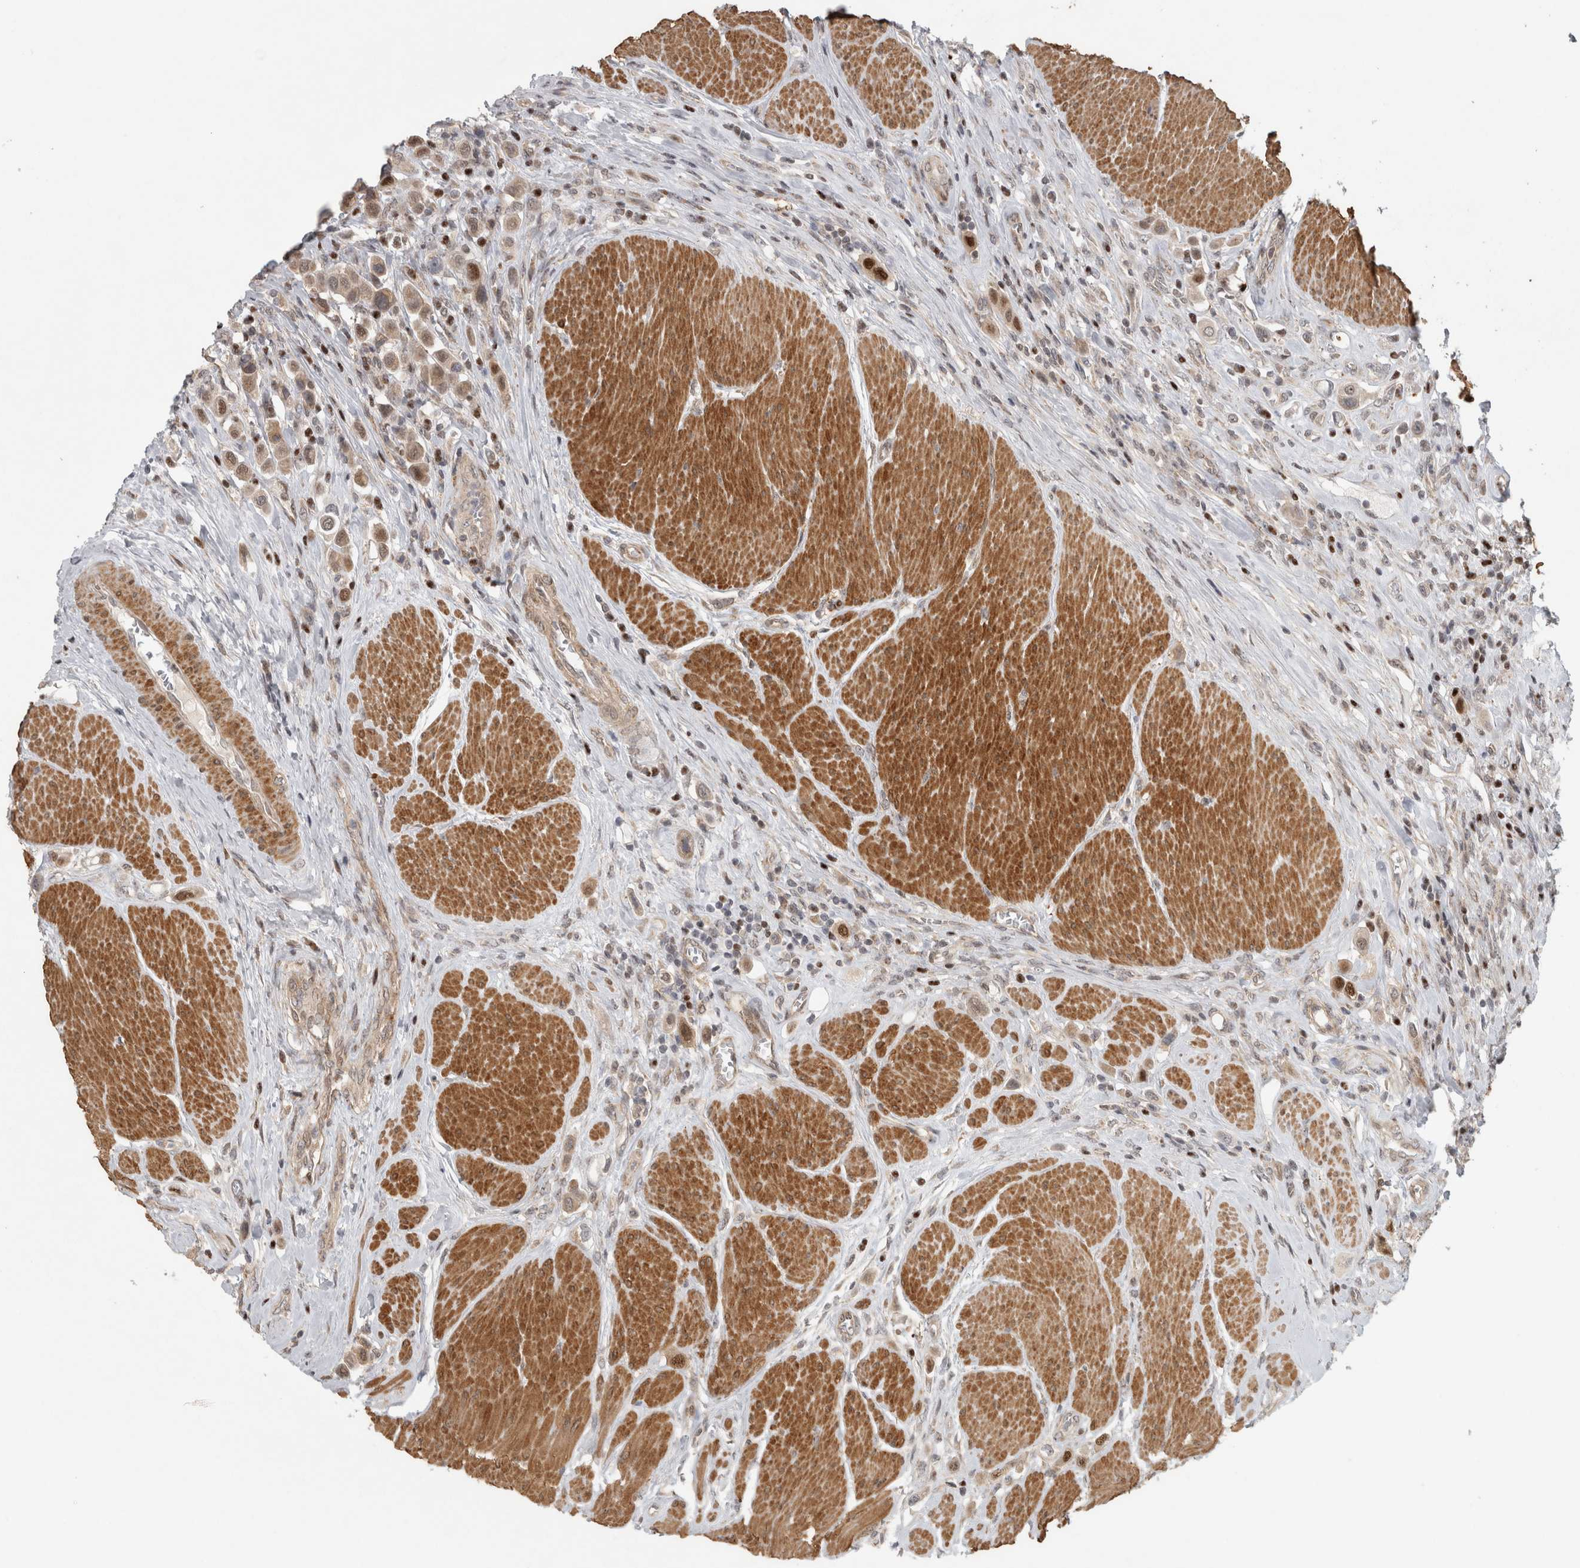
{"staining": {"intensity": "moderate", "quantity": "25%-75%", "location": "cytoplasmic/membranous,nuclear"}, "tissue": "urothelial cancer", "cell_type": "Tumor cells", "image_type": "cancer", "snomed": [{"axis": "morphology", "description": "Urothelial carcinoma, High grade"}, {"axis": "topography", "description": "Urinary bladder"}], "caption": "This is a histology image of immunohistochemistry (IHC) staining of urothelial cancer, which shows moderate positivity in the cytoplasmic/membranous and nuclear of tumor cells.", "gene": "KDM8", "patient": {"sex": "male", "age": 50}}